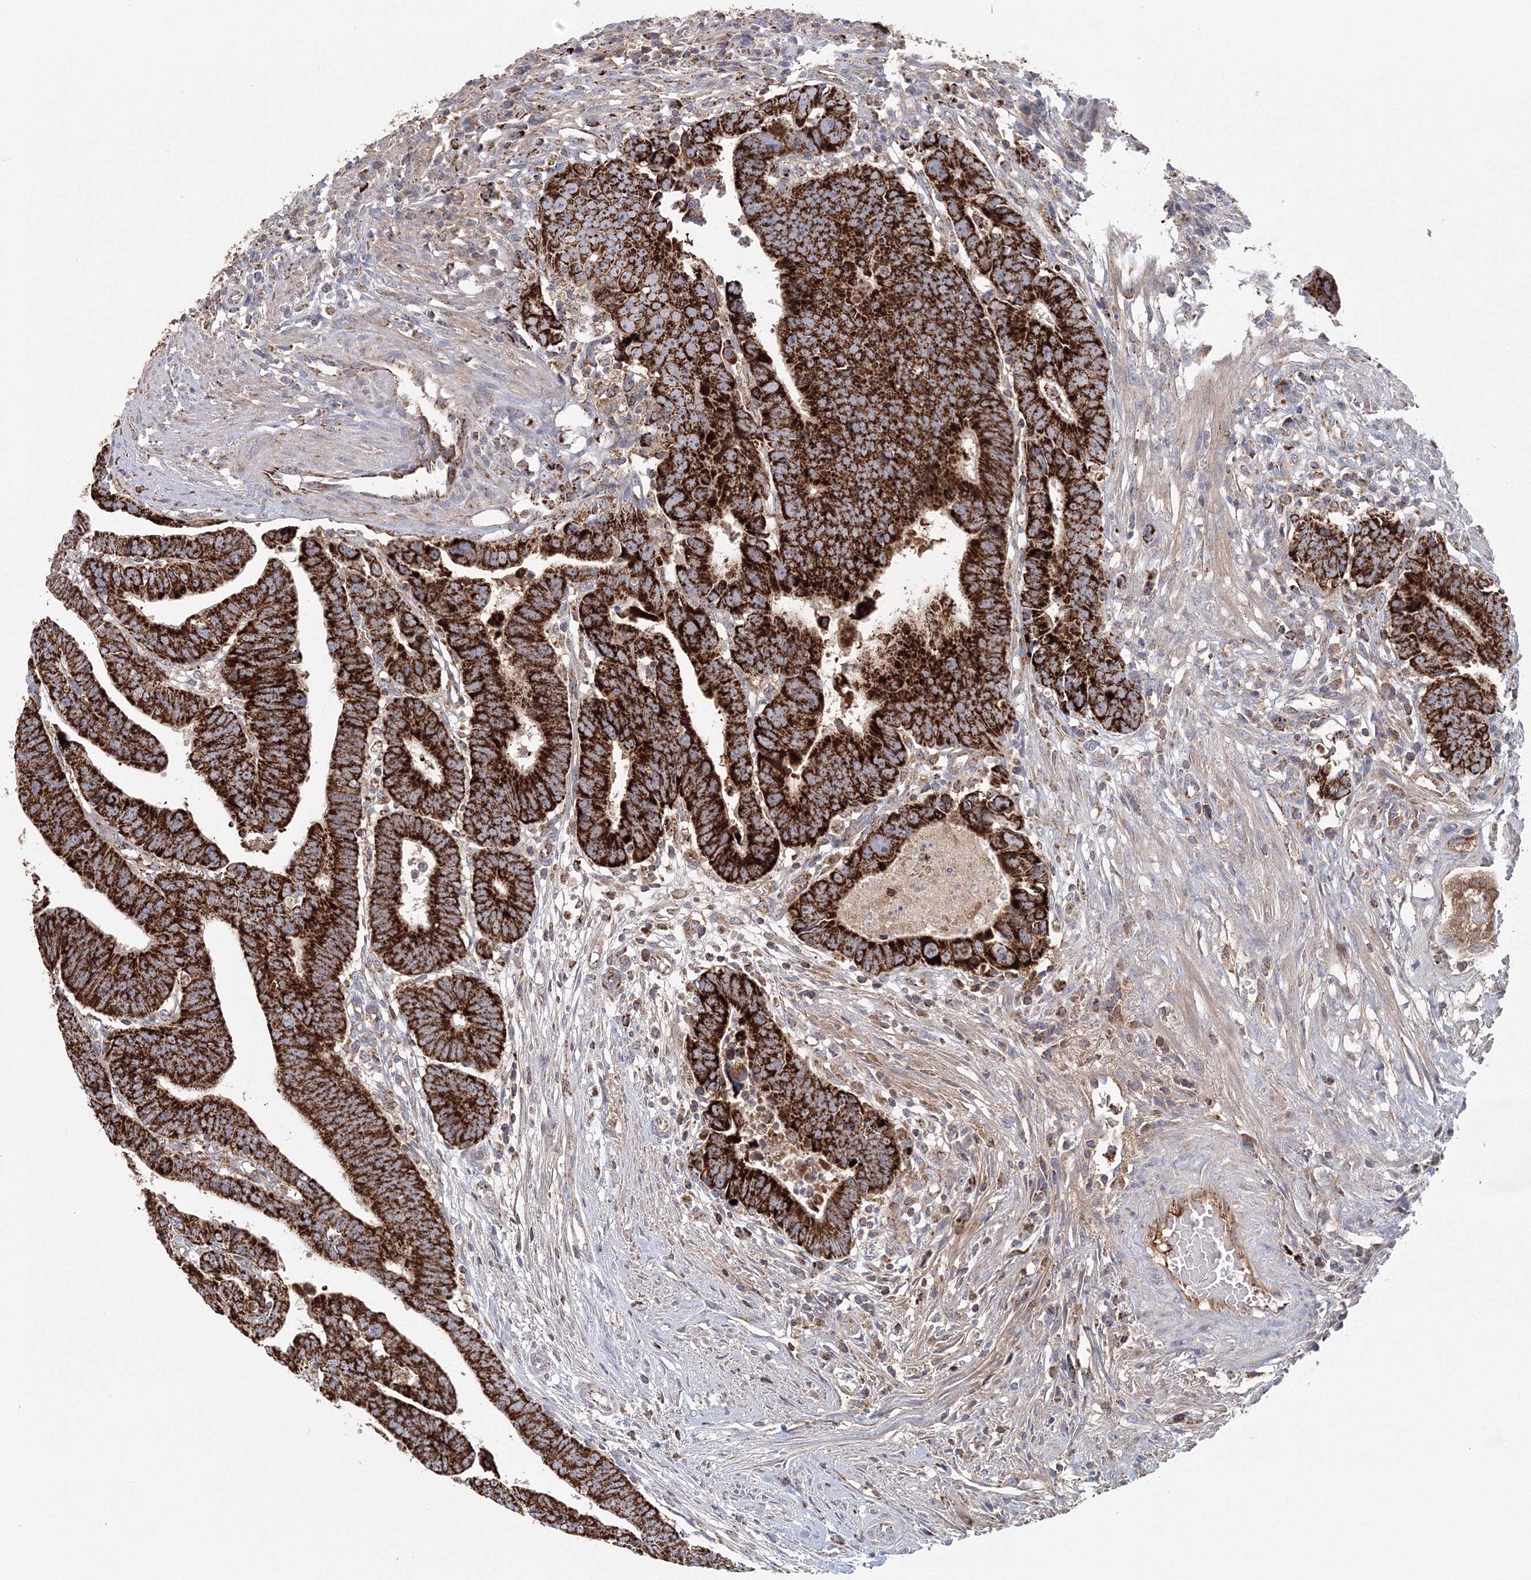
{"staining": {"intensity": "strong", "quantity": ">75%", "location": "cytoplasmic/membranous"}, "tissue": "colorectal cancer", "cell_type": "Tumor cells", "image_type": "cancer", "snomed": [{"axis": "morphology", "description": "Adenocarcinoma, NOS"}, {"axis": "topography", "description": "Rectum"}], "caption": "DAB (3,3'-diaminobenzidine) immunohistochemical staining of colorectal adenocarcinoma exhibits strong cytoplasmic/membranous protein staining in approximately >75% of tumor cells.", "gene": "GRPEL1", "patient": {"sex": "female", "age": 65}}